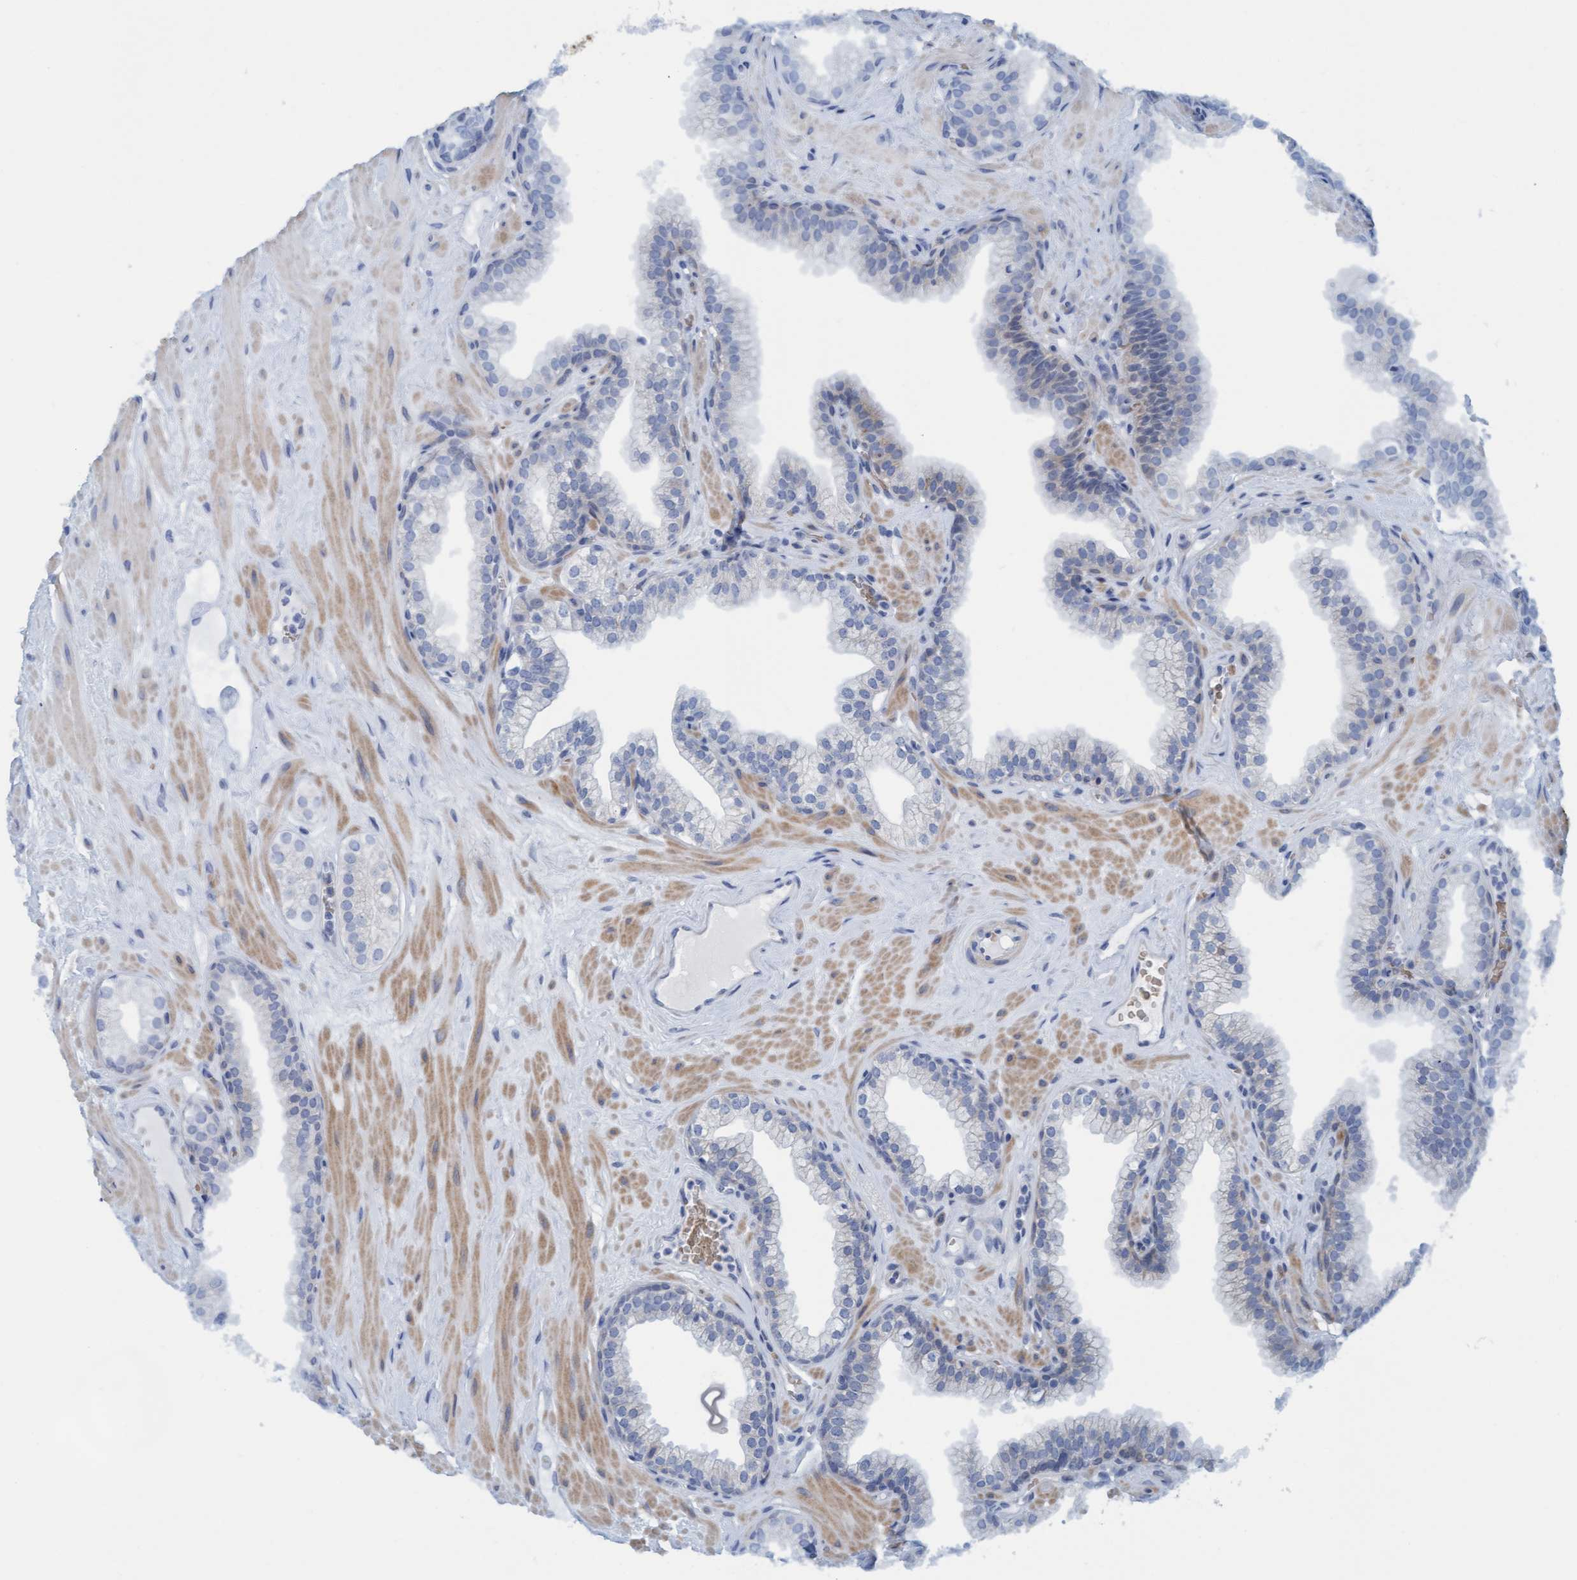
{"staining": {"intensity": "negative", "quantity": "none", "location": "none"}, "tissue": "prostate", "cell_type": "Glandular cells", "image_type": "normal", "snomed": [{"axis": "morphology", "description": "Normal tissue, NOS"}, {"axis": "morphology", "description": "Urothelial carcinoma, Low grade"}, {"axis": "topography", "description": "Urinary bladder"}, {"axis": "topography", "description": "Prostate"}], "caption": "Glandular cells show no significant staining in unremarkable prostate.", "gene": "P2RX5", "patient": {"sex": "male", "age": 60}}